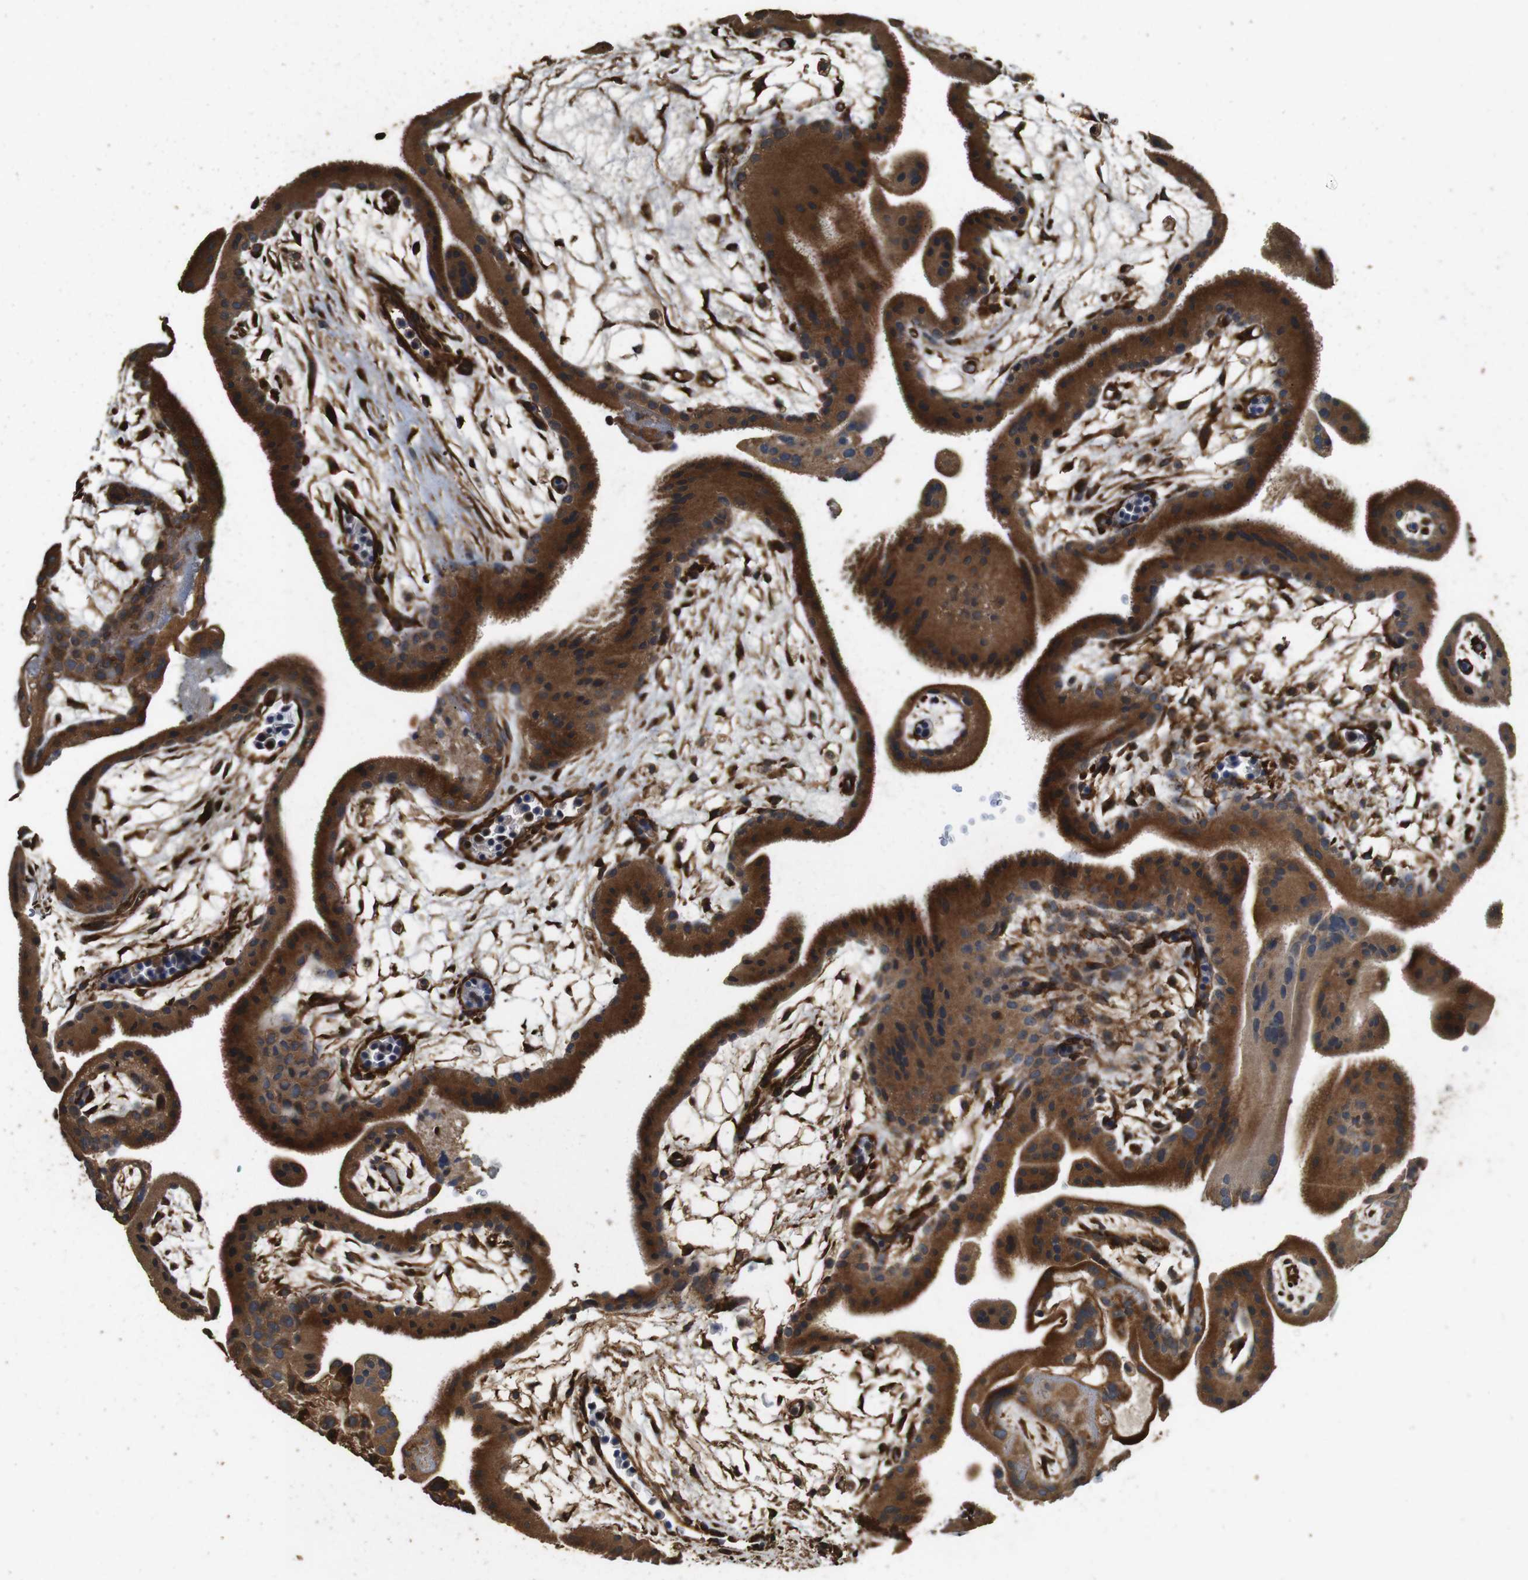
{"staining": {"intensity": "strong", "quantity": ">75%", "location": "cytoplasmic/membranous"}, "tissue": "placenta", "cell_type": "Trophoblastic cells", "image_type": "normal", "snomed": [{"axis": "morphology", "description": "Normal tissue, NOS"}, {"axis": "topography", "description": "Placenta"}], "caption": "A micrograph showing strong cytoplasmic/membranous staining in about >75% of trophoblastic cells in unremarkable placenta, as visualized by brown immunohistochemical staining.", "gene": "CNPY4", "patient": {"sex": "female", "age": 19}}